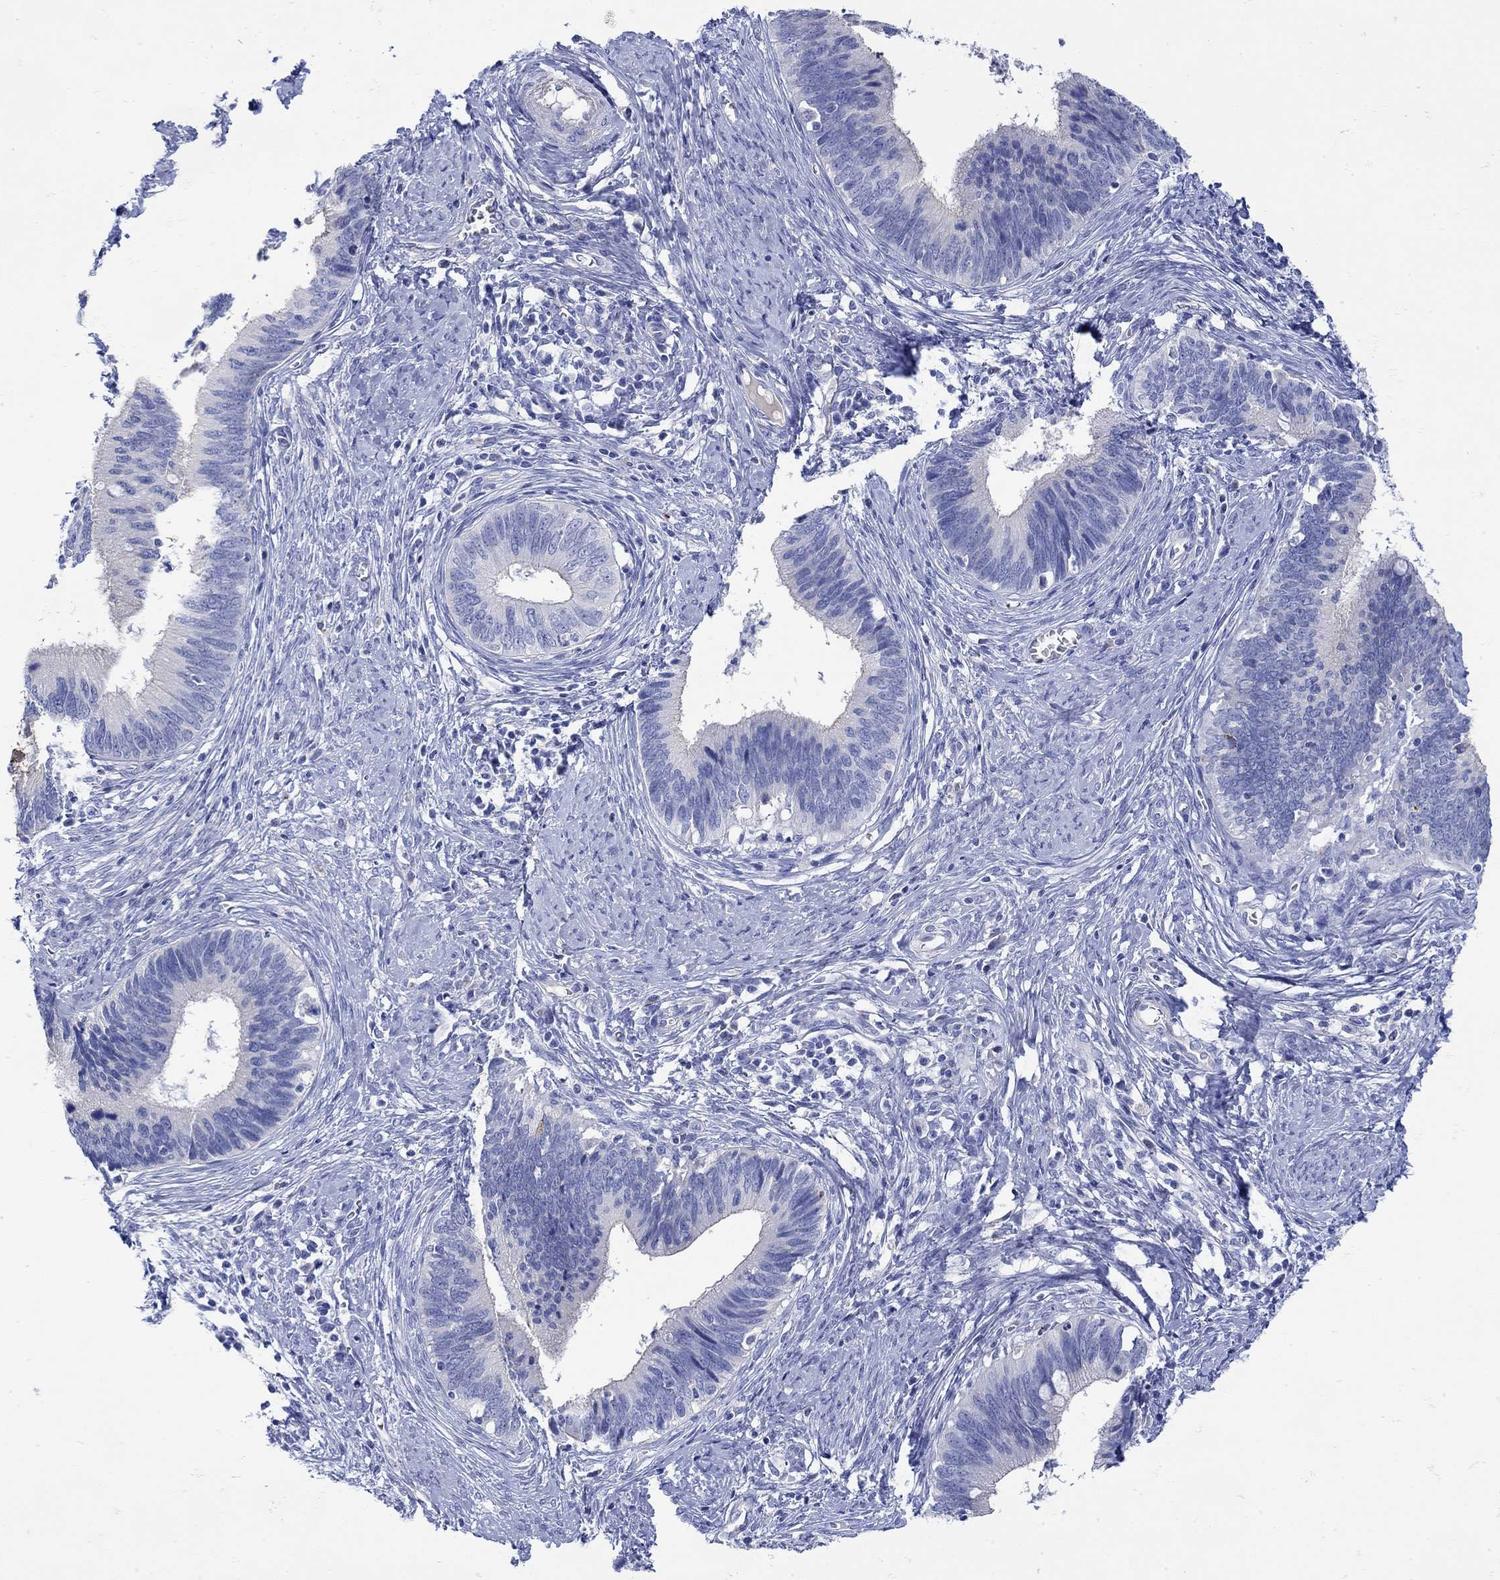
{"staining": {"intensity": "negative", "quantity": "none", "location": "none"}, "tissue": "cervical cancer", "cell_type": "Tumor cells", "image_type": "cancer", "snomed": [{"axis": "morphology", "description": "Adenocarcinoma, NOS"}, {"axis": "topography", "description": "Cervix"}], "caption": "Immunohistochemical staining of cervical cancer (adenocarcinoma) shows no significant expression in tumor cells.", "gene": "ANKMY1", "patient": {"sex": "female", "age": 42}}